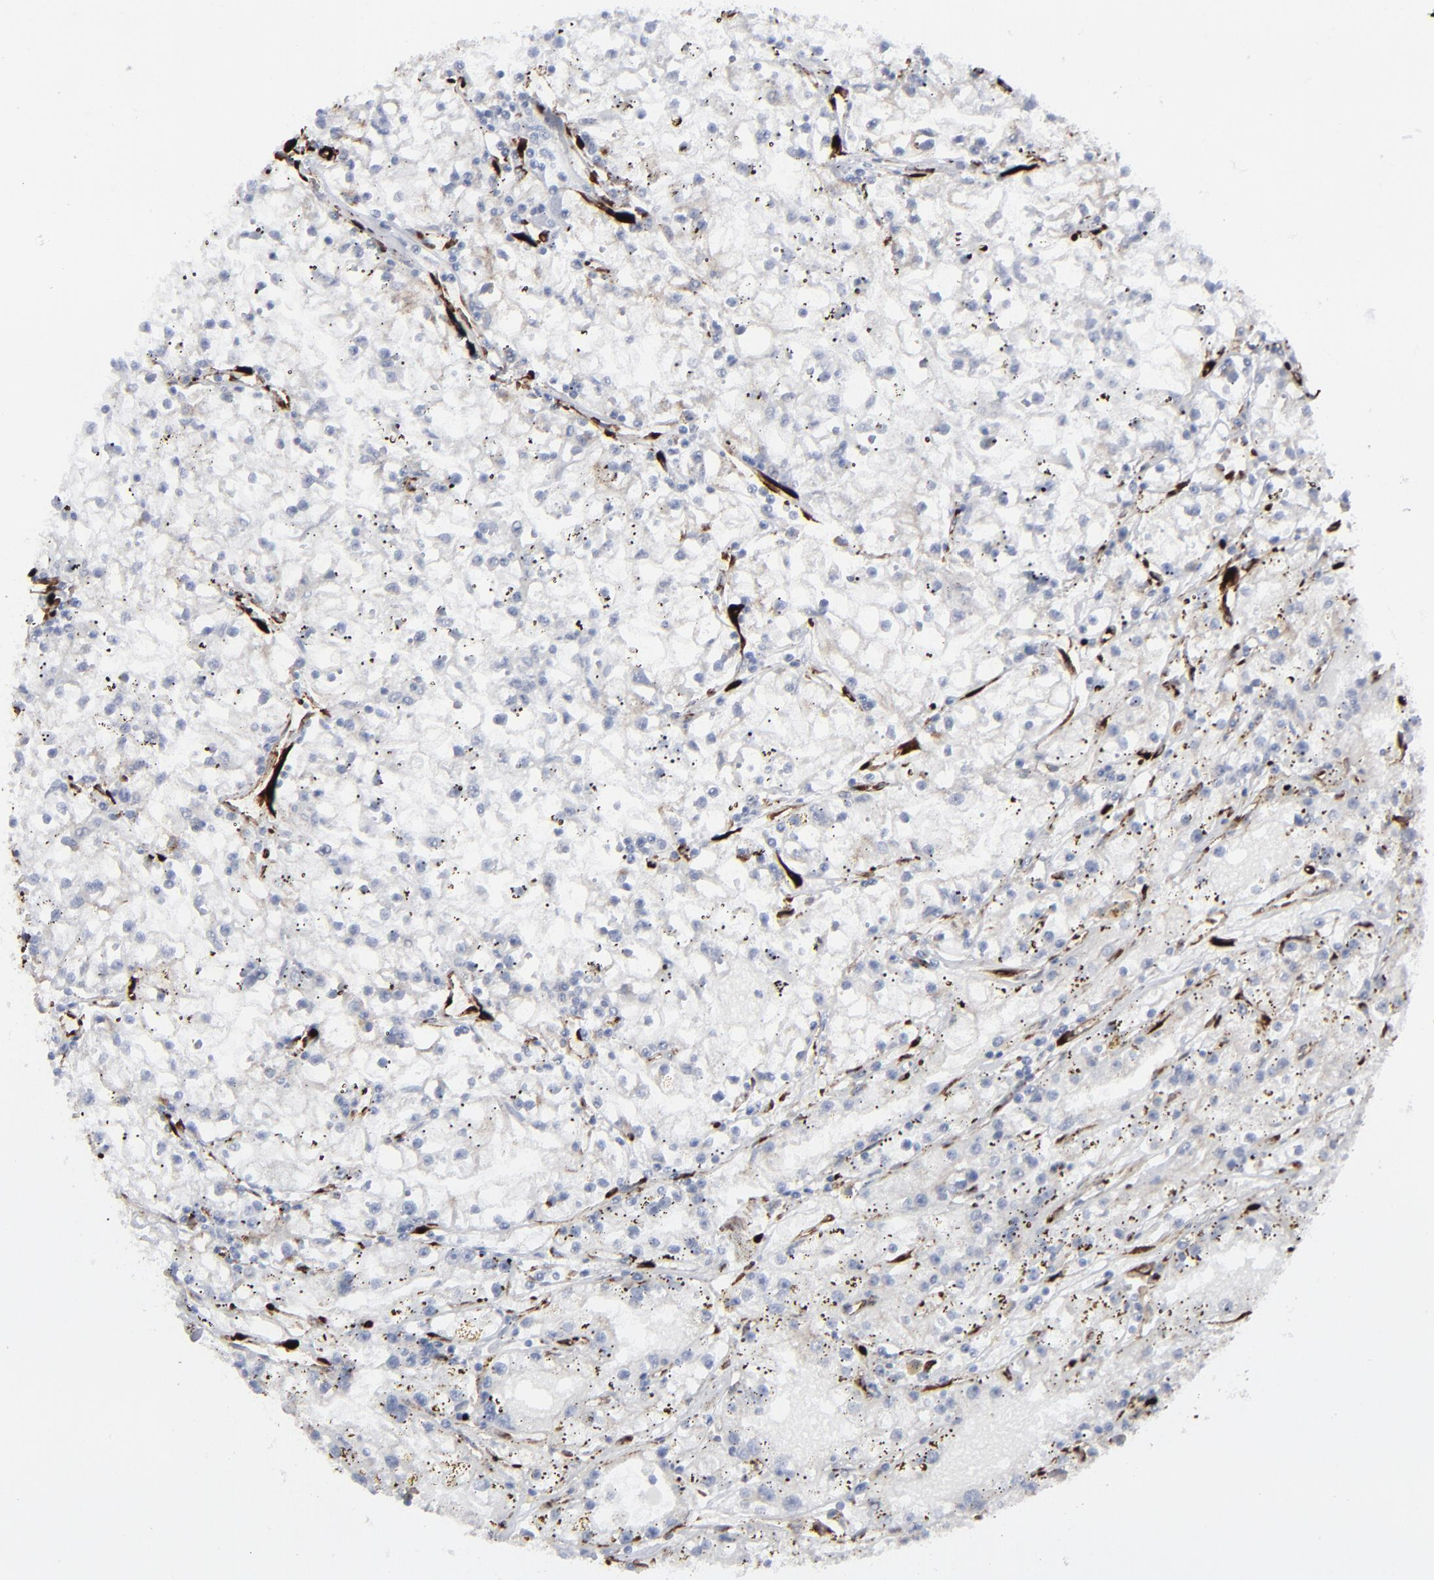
{"staining": {"intensity": "negative", "quantity": "none", "location": "none"}, "tissue": "renal cancer", "cell_type": "Tumor cells", "image_type": "cancer", "snomed": [{"axis": "morphology", "description": "Adenocarcinoma, NOS"}, {"axis": "topography", "description": "Kidney"}], "caption": "Immunohistochemical staining of human adenocarcinoma (renal) demonstrates no significant expression in tumor cells.", "gene": "SPARC", "patient": {"sex": "male", "age": 56}}